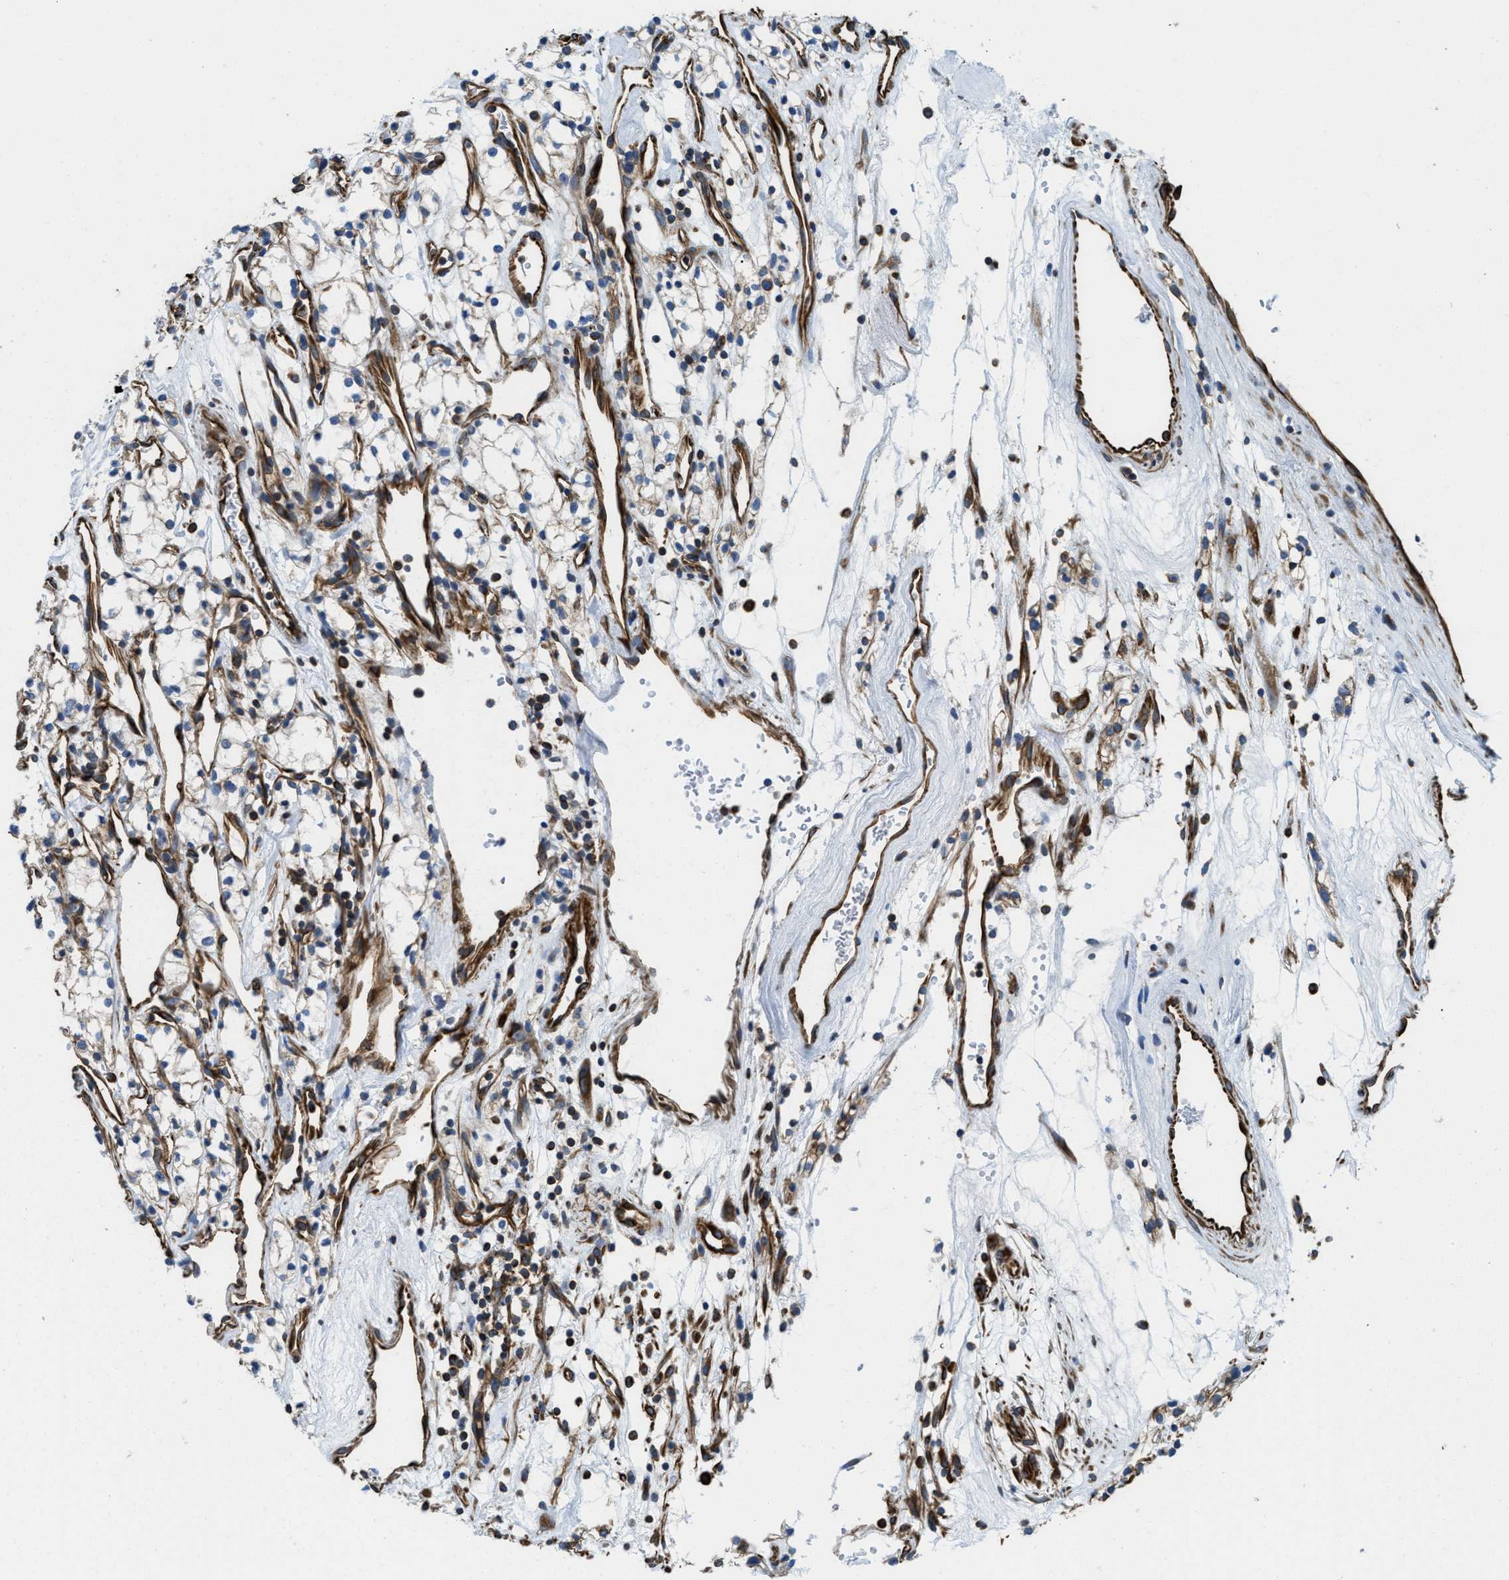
{"staining": {"intensity": "weak", "quantity": "<25%", "location": "cytoplasmic/membranous"}, "tissue": "renal cancer", "cell_type": "Tumor cells", "image_type": "cancer", "snomed": [{"axis": "morphology", "description": "Adenocarcinoma, NOS"}, {"axis": "topography", "description": "Kidney"}], "caption": "This is an IHC photomicrograph of renal cancer (adenocarcinoma). There is no expression in tumor cells.", "gene": "HSD17B12", "patient": {"sex": "male", "age": 59}}